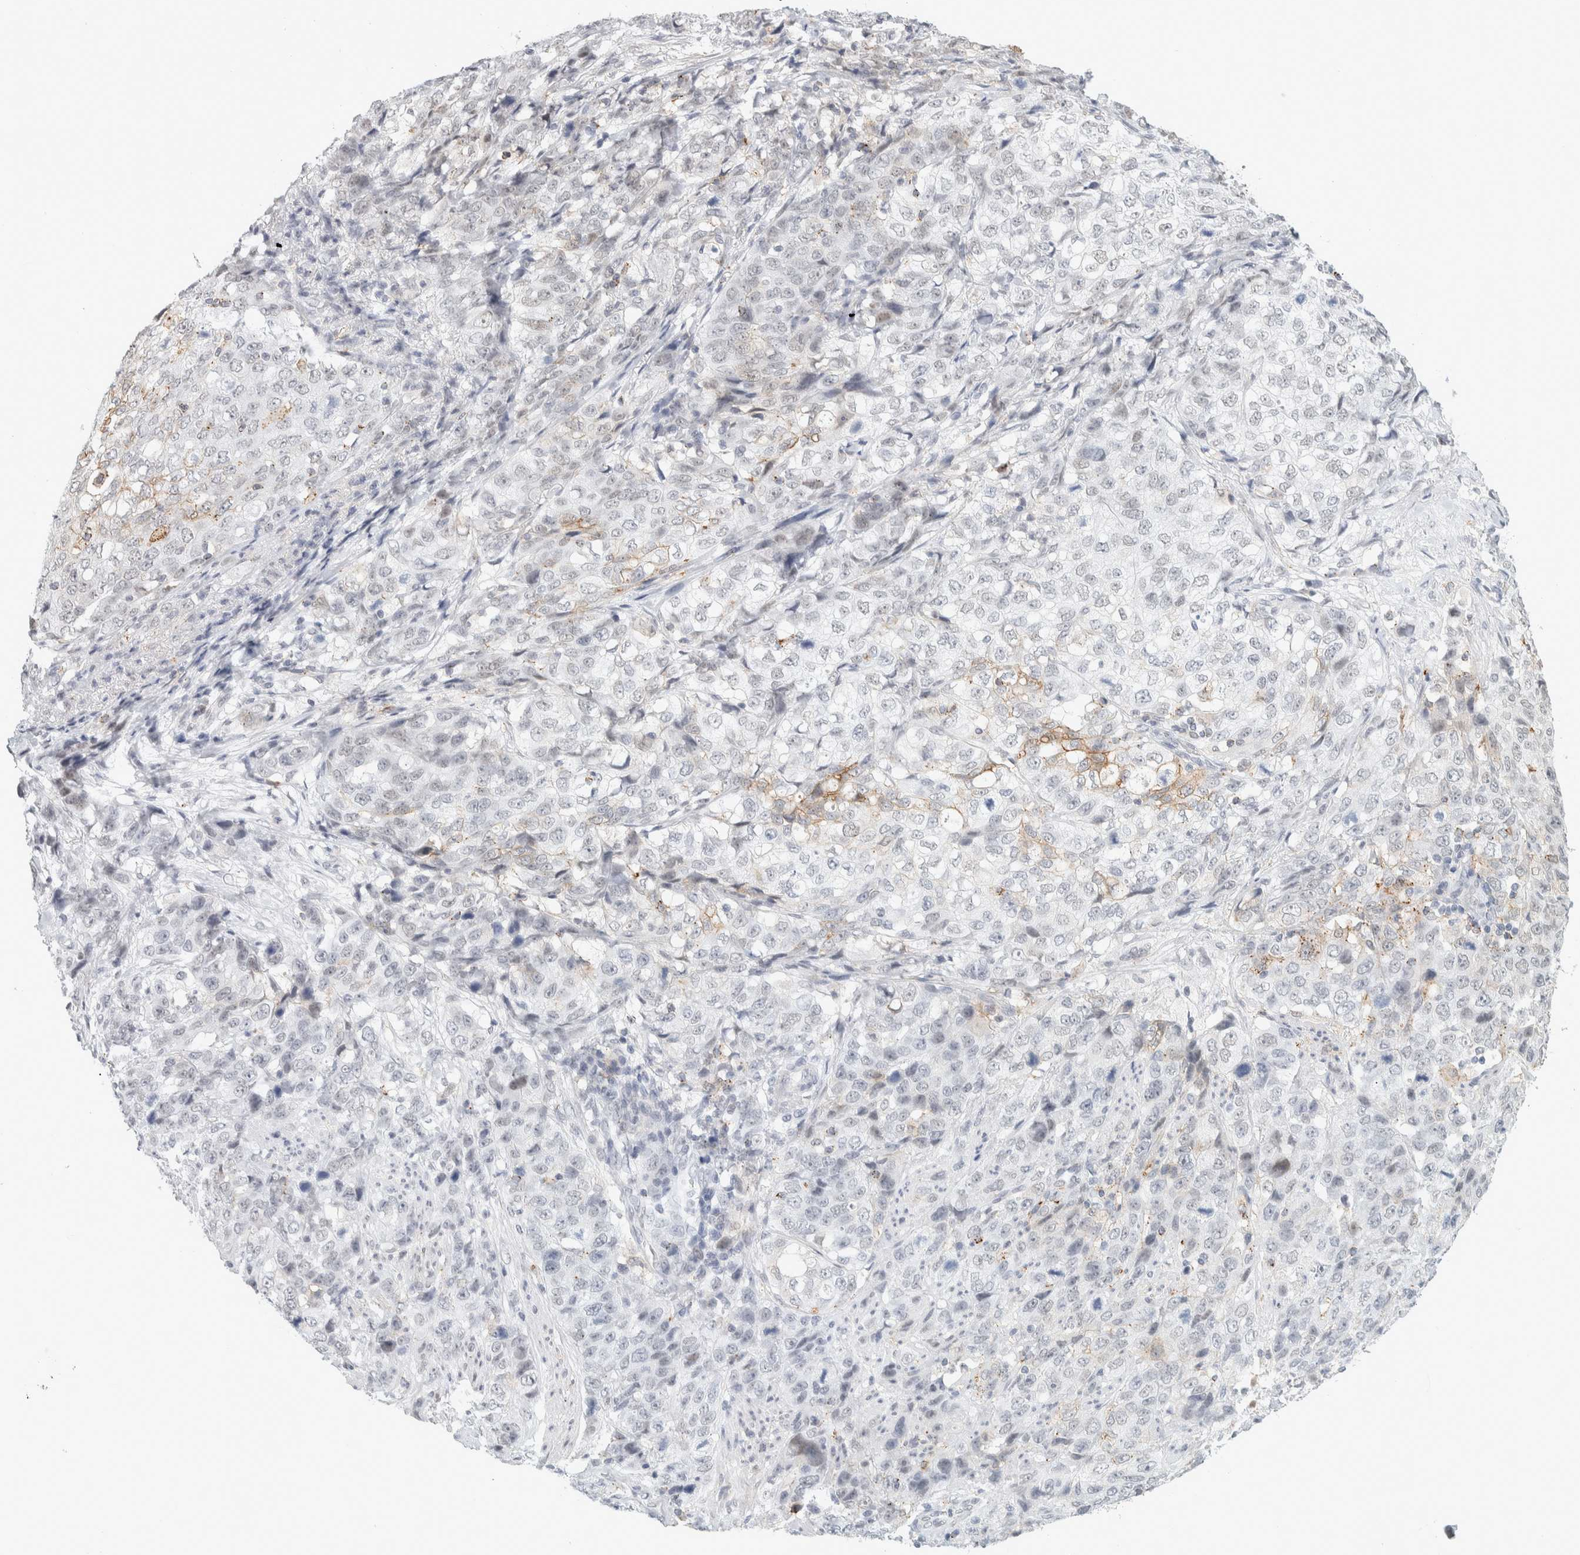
{"staining": {"intensity": "weak", "quantity": "<25%", "location": "cytoplasmic/membranous"}, "tissue": "stomach cancer", "cell_type": "Tumor cells", "image_type": "cancer", "snomed": [{"axis": "morphology", "description": "Adenocarcinoma, NOS"}, {"axis": "topography", "description": "Stomach"}], "caption": "Stomach adenocarcinoma was stained to show a protein in brown. There is no significant staining in tumor cells.", "gene": "CDH17", "patient": {"sex": "male", "age": 48}}